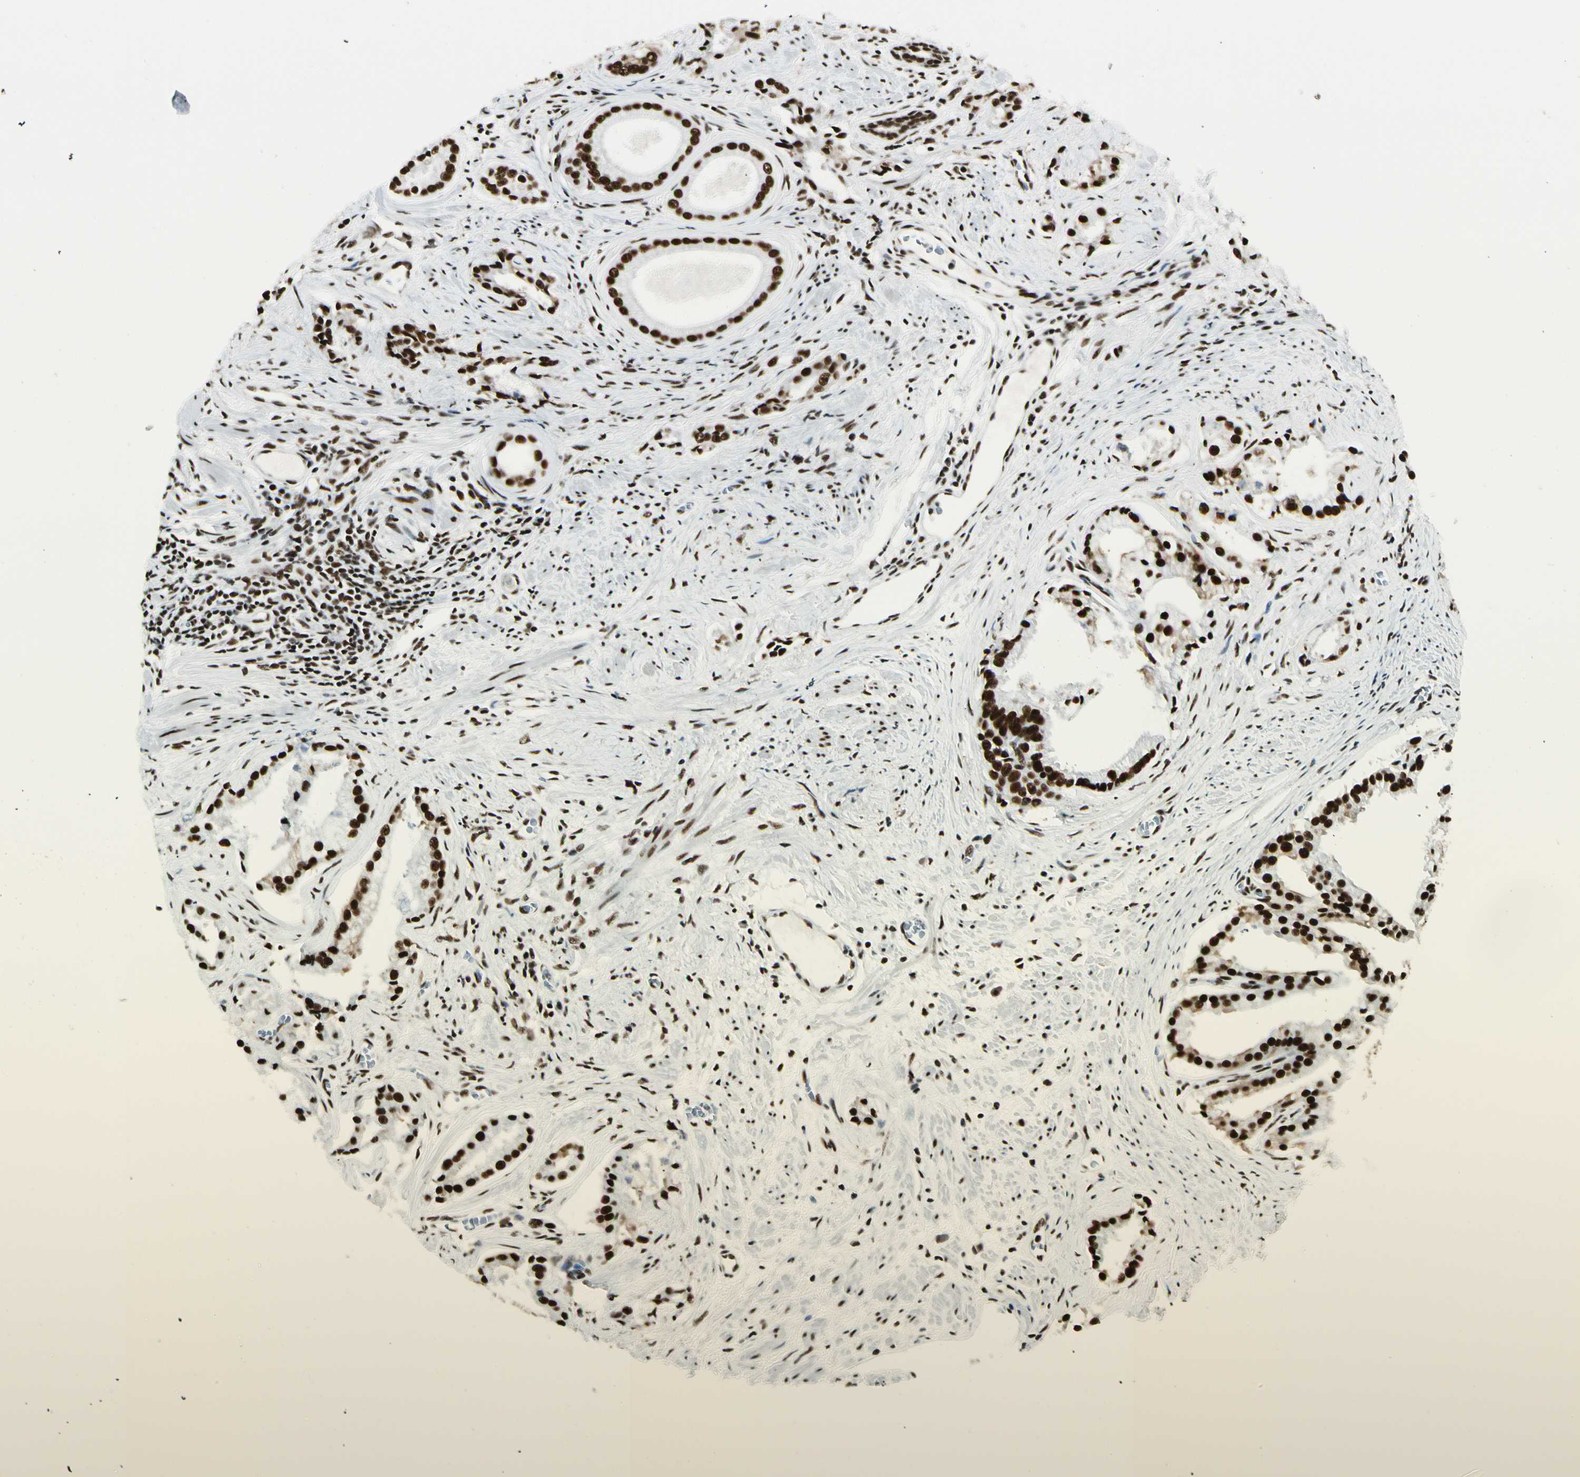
{"staining": {"intensity": "strong", "quantity": ">75%", "location": "nuclear"}, "tissue": "prostate cancer", "cell_type": "Tumor cells", "image_type": "cancer", "snomed": [{"axis": "morphology", "description": "Adenocarcinoma, High grade"}, {"axis": "topography", "description": "Prostate"}], "caption": "Immunohistochemistry image of prostate high-grade adenocarcinoma stained for a protein (brown), which reveals high levels of strong nuclear positivity in about >75% of tumor cells.", "gene": "CCAR1", "patient": {"sex": "male", "age": 67}}